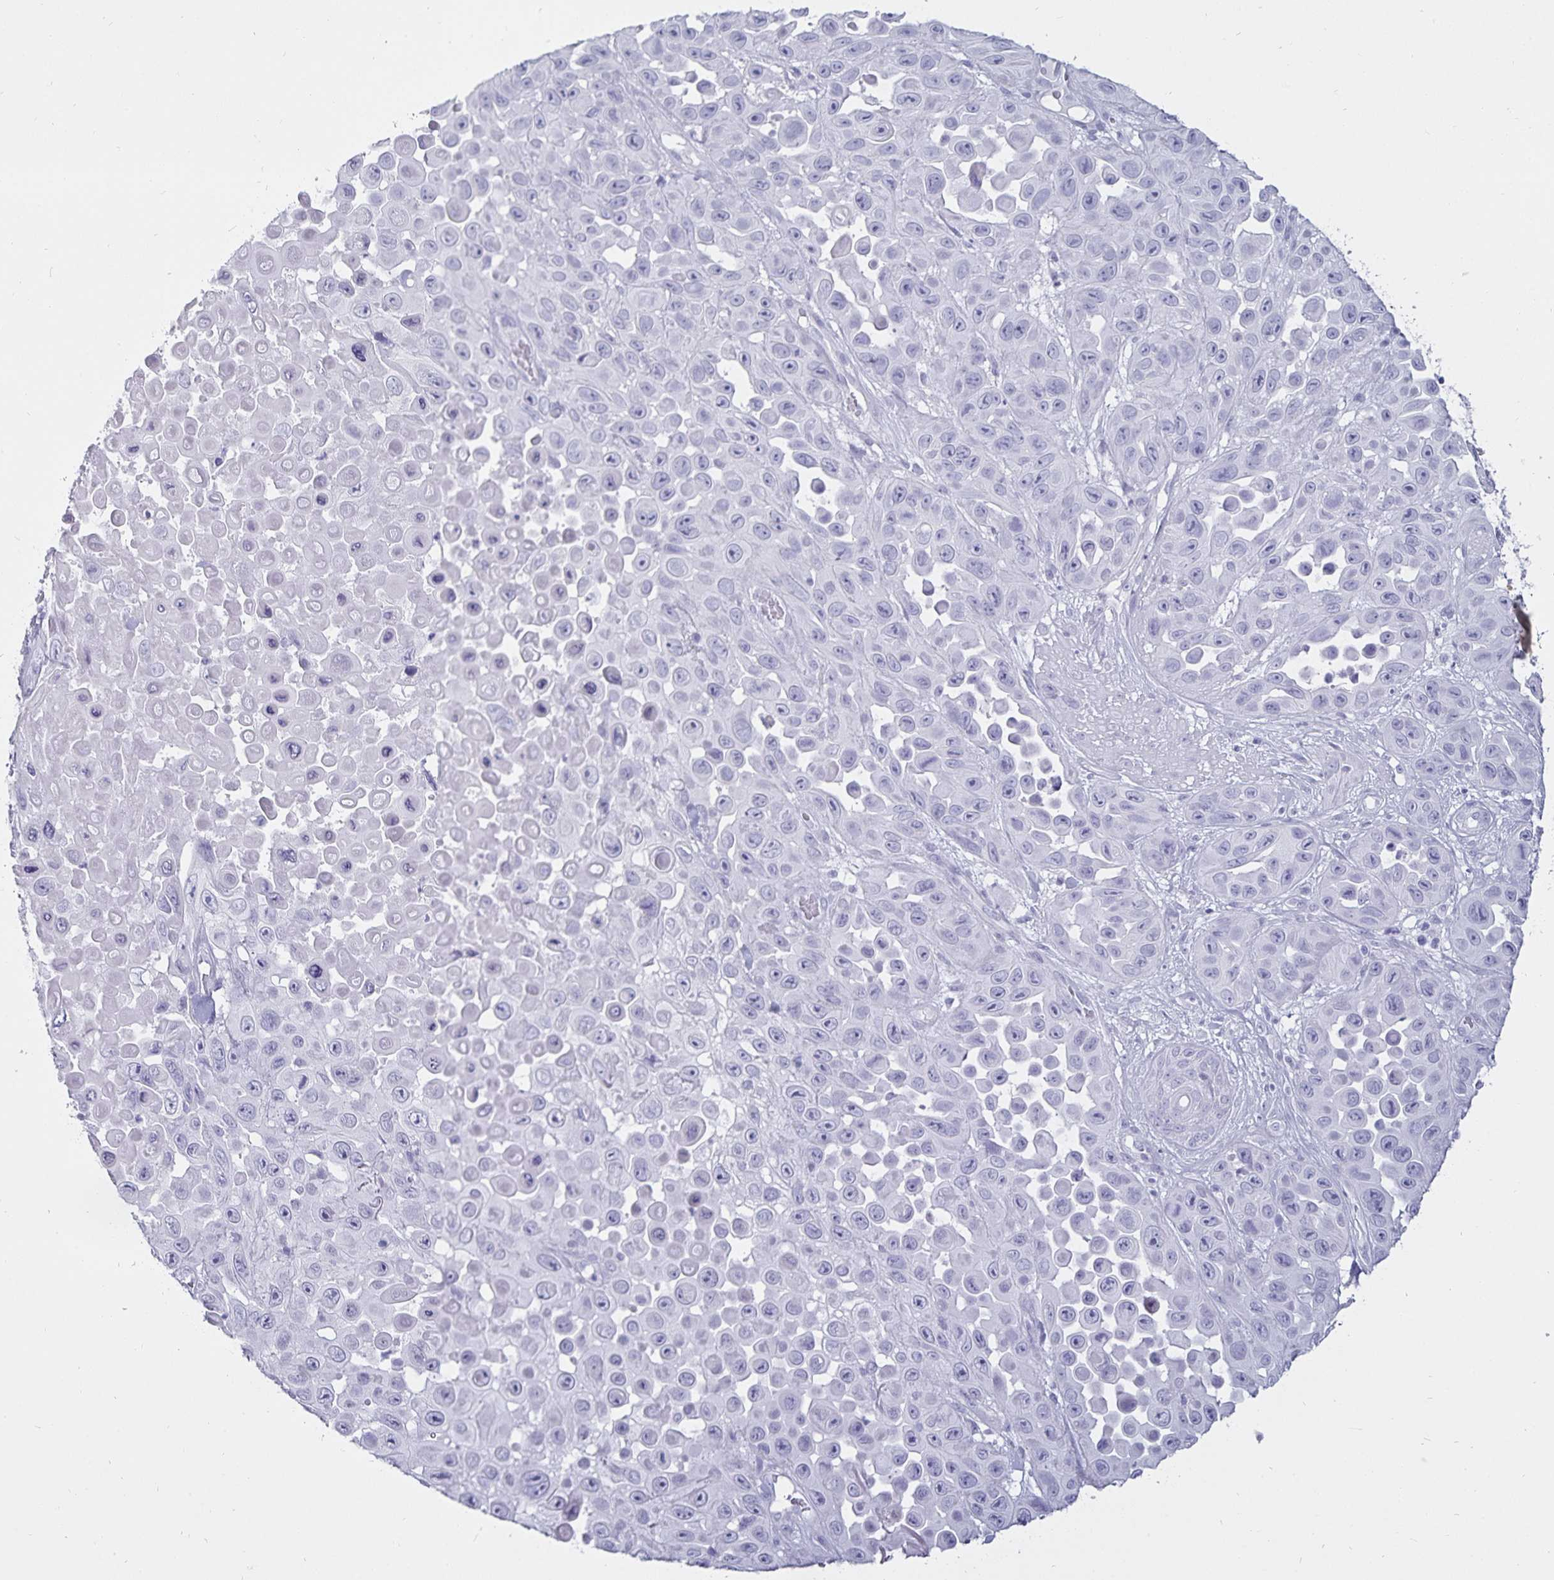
{"staining": {"intensity": "negative", "quantity": "none", "location": "none"}, "tissue": "skin cancer", "cell_type": "Tumor cells", "image_type": "cancer", "snomed": [{"axis": "morphology", "description": "Squamous cell carcinoma, NOS"}, {"axis": "topography", "description": "Skin"}], "caption": "Human squamous cell carcinoma (skin) stained for a protein using IHC displays no expression in tumor cells.", "gene": "DEFA6", "patient": {"sex": "male", "age": 81}}